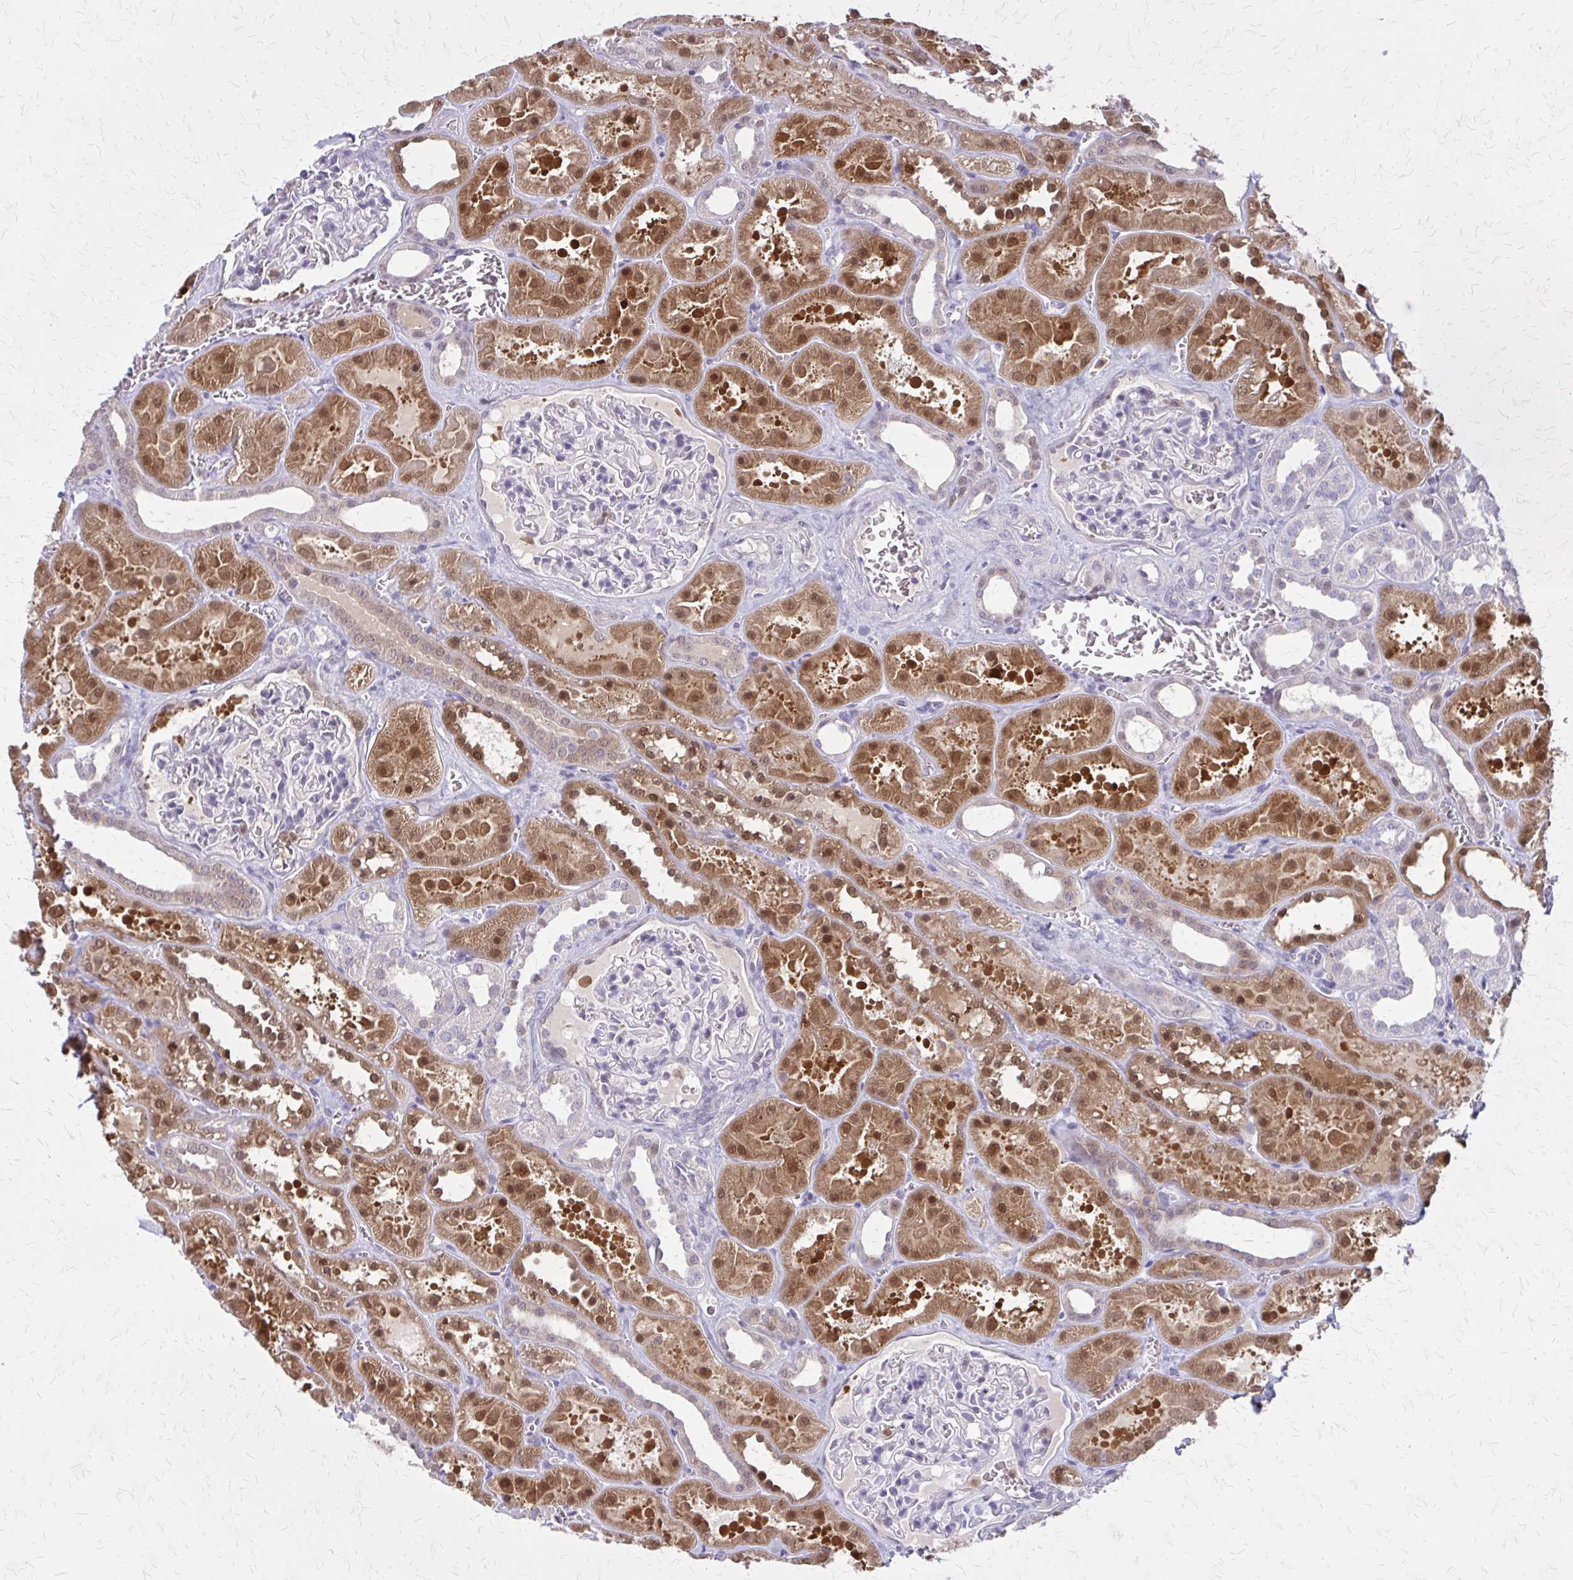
{"staining": {"intensity": "negative", "quantity": "none", "location": "none"}, "tissue": "kidney", "cell_type": "Cells in glomeruli", "image_type": "normal", "snomed": [{"axis": "morphology", "description": "Normal tissue, NOS"}, {"axis": "topography", "description": "Kidney"}], "caption": "Immunohistochemistry (IHC) of benign kidney displays no staining in cells in glomeruli. Brightfield microscopy of immunohistochemistry (IHC) stained with DAB (brown) and hematoxylin (blue), captured at high magnification.", "gene": "GLRX", "patient": {"sex": "female", "age": 41}}